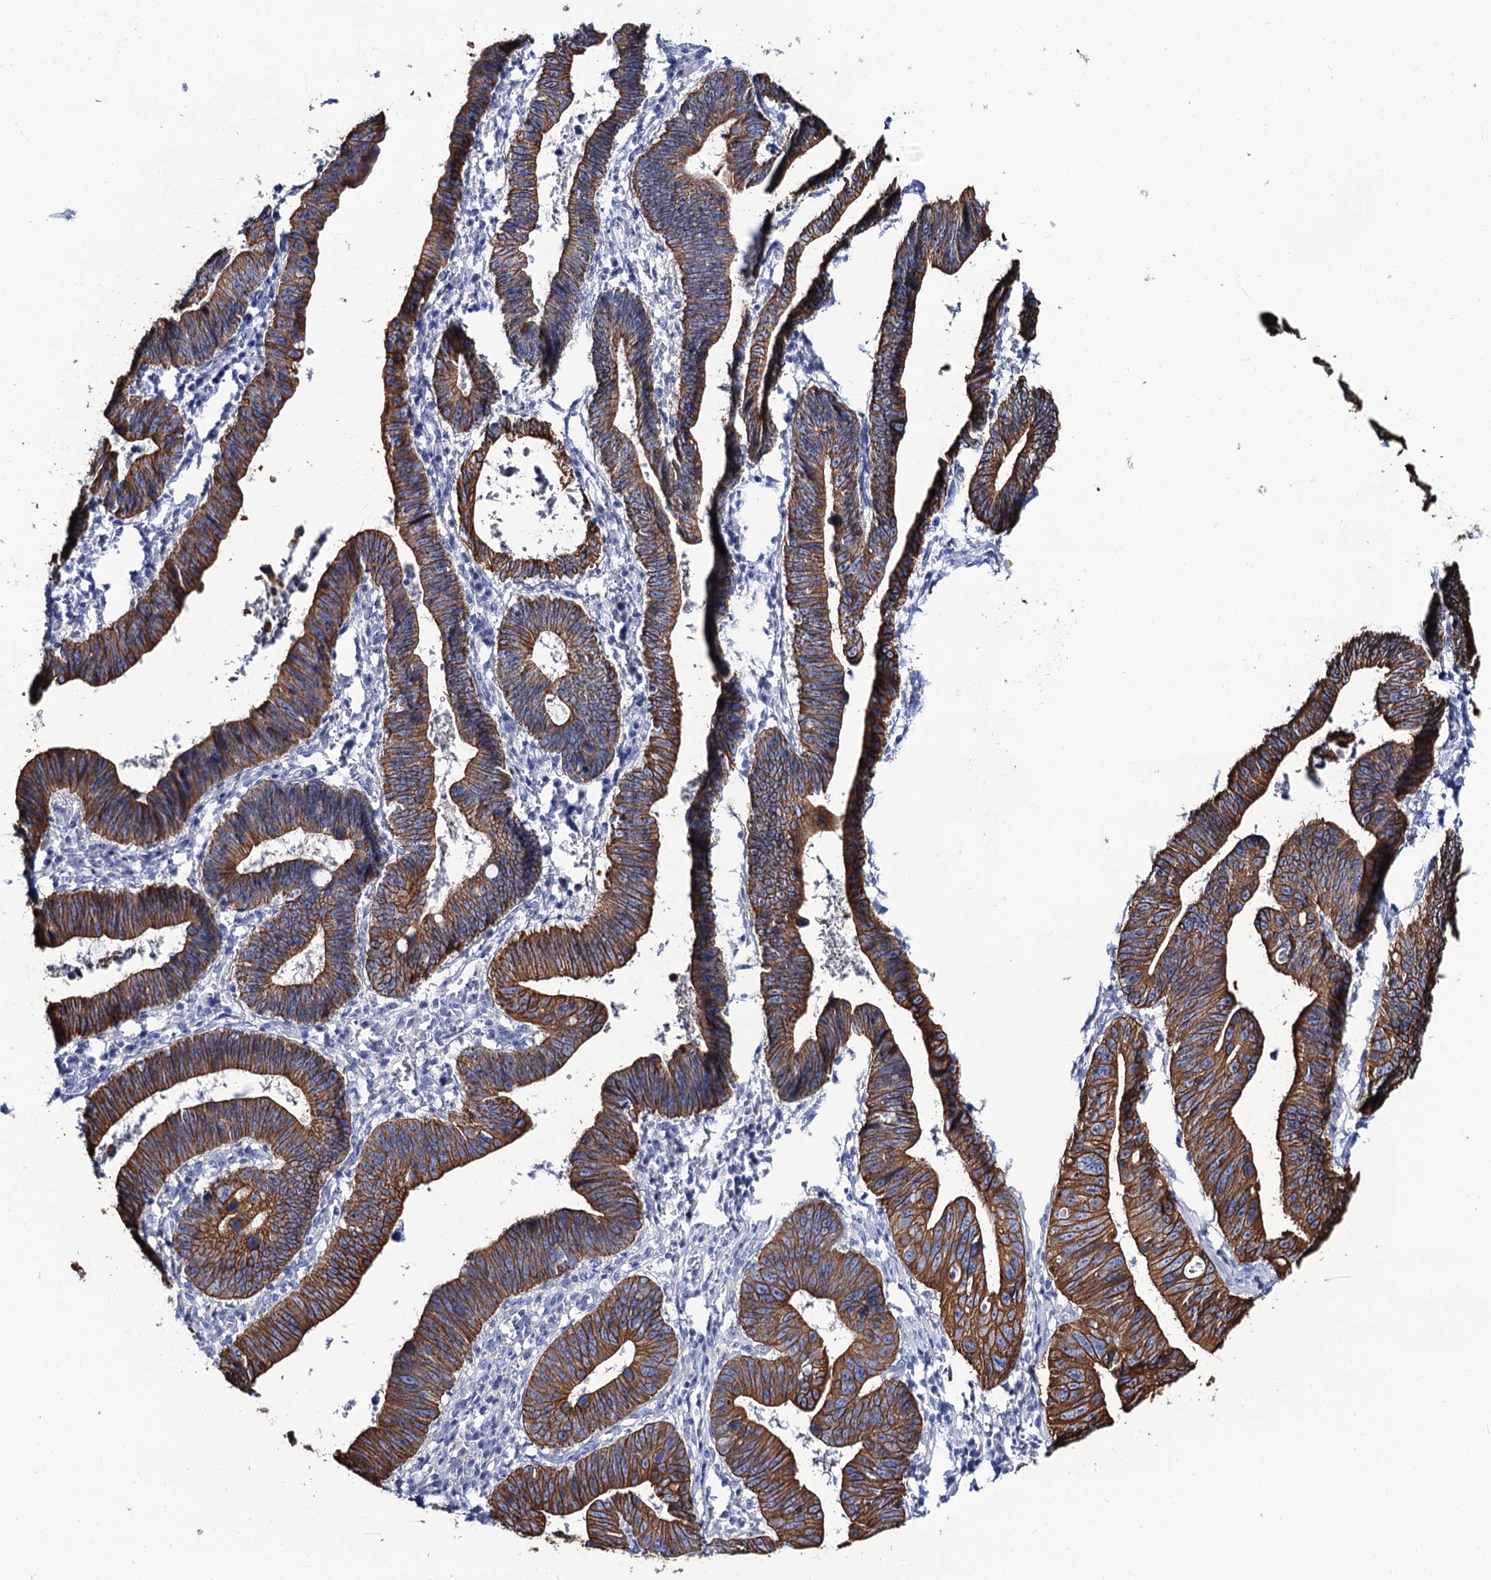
{"staining": {"intensity": "strong", "quantity": ">75%", "location": "cytoplasmic/membranous"}, "tissue": "stomach cancer", "cell_type": "Tumor cells", "image_type": "cancer", "snomed": [{"axis": "morphology", "description": "Adenocarcinoma, NOS"}, {"axis": "topography", "description": "Stomach"}], "caption": "IHC of human stomach cancer exhibits high levels of strong cytoplasmic/membranous expression in approximately >75% of tumor cells.", "gene": "RAB3IP", "patient": {"sex": "male", "age": 59}}